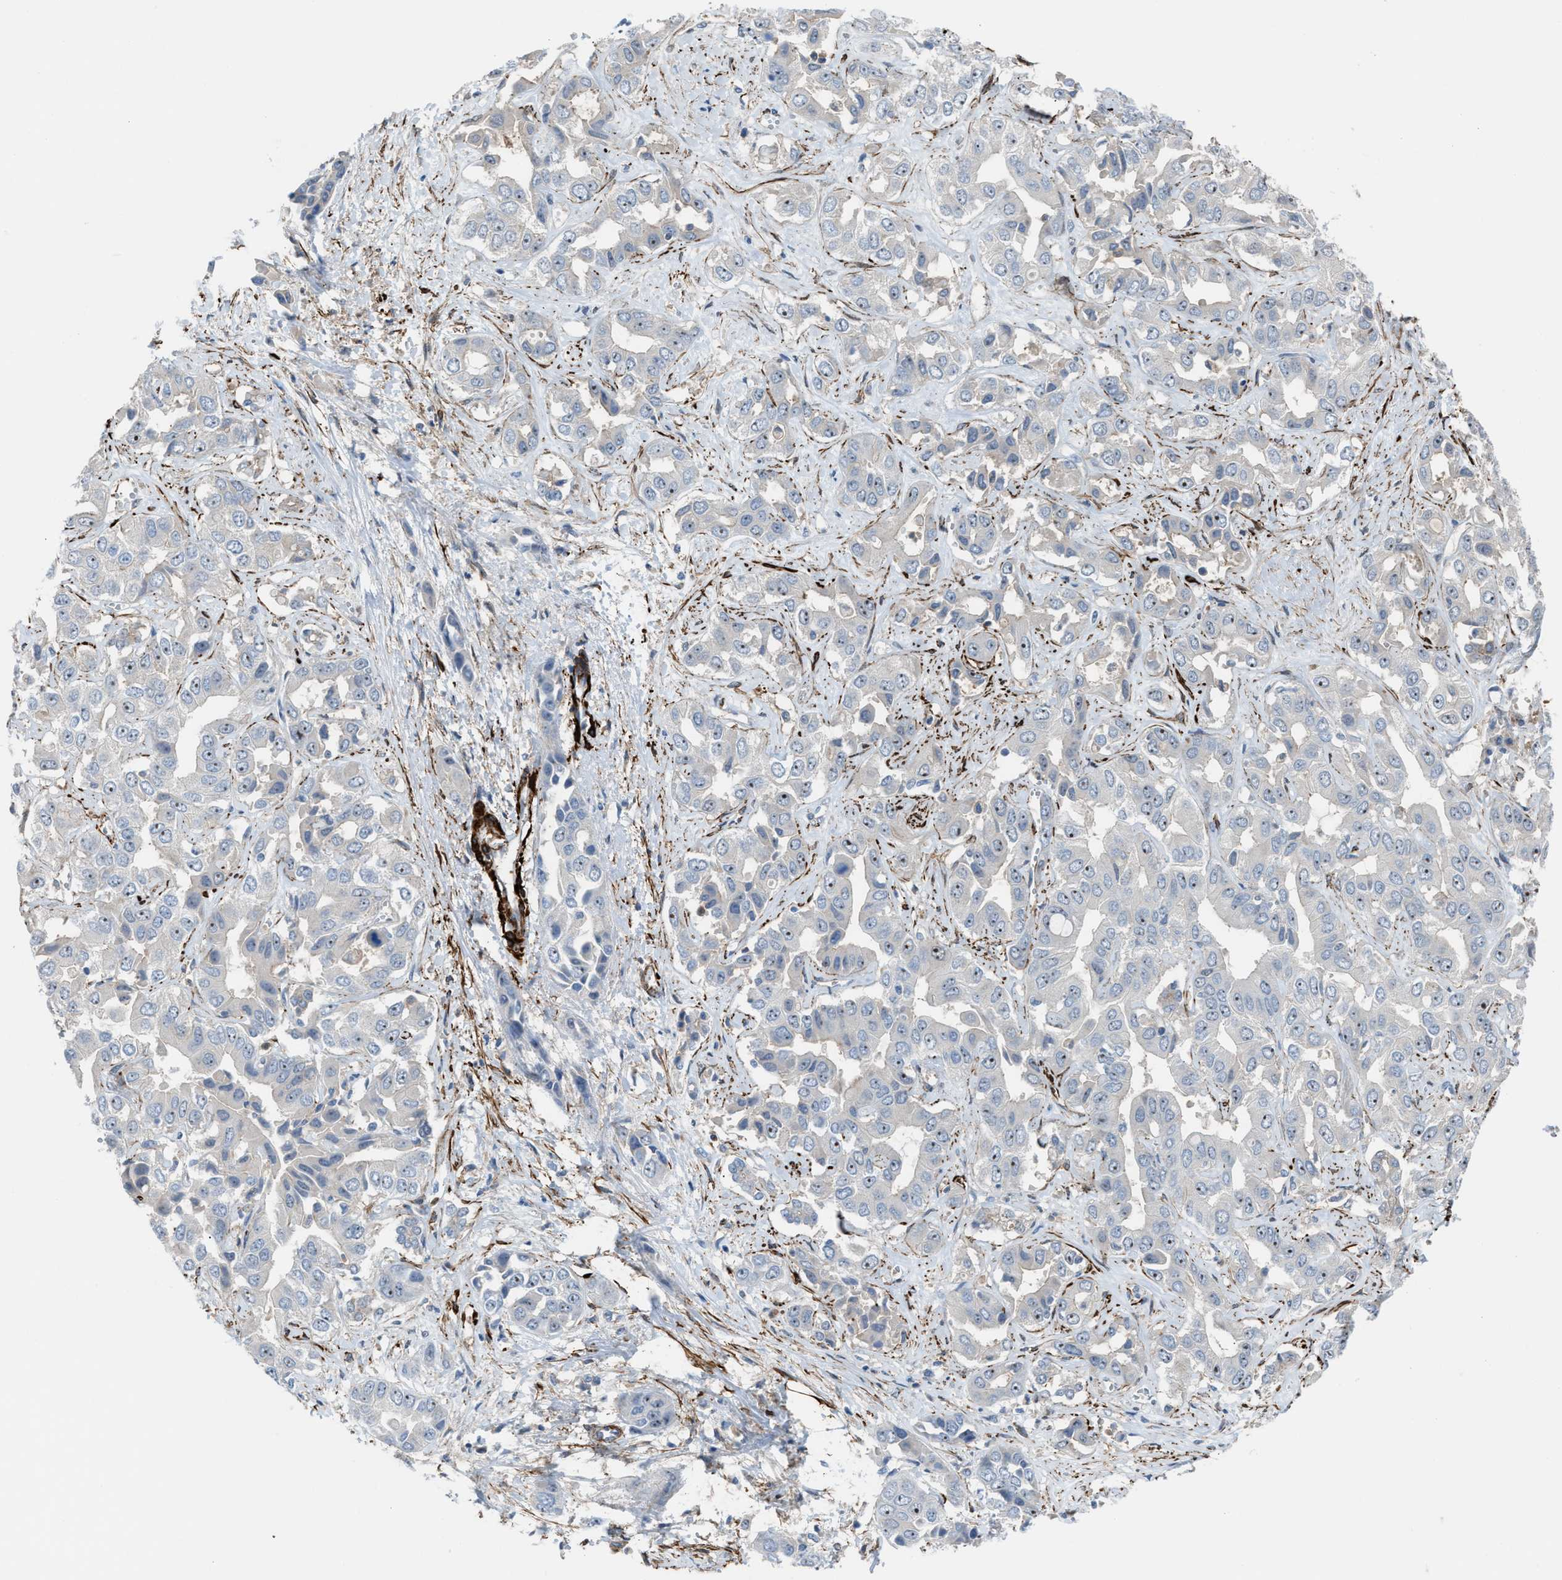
{"staining": {"intensity": "moderate", "quantity": "<25%", "location": "nuclear"}, "tissue": "liver cancer", "cell_type": "Tumor cells", "image_type": "cancer", "snomed": [{"axis": "morphology", "description": "Cholangiocarcinoma"}, {"axis": "topography", "description": "Liver"}], "caption": "The image exhibits a brown stain indicating the presence of a protein in the nuclear of tumor cells in liver cholangiocarcinoma. The protein of interest is stained brown, and the nuclei are stained in blue (DAB IHC with brightfield microscopy, high magnification).", "gene": "NQO2", "patient": {"sex": "female", "age": 52}}